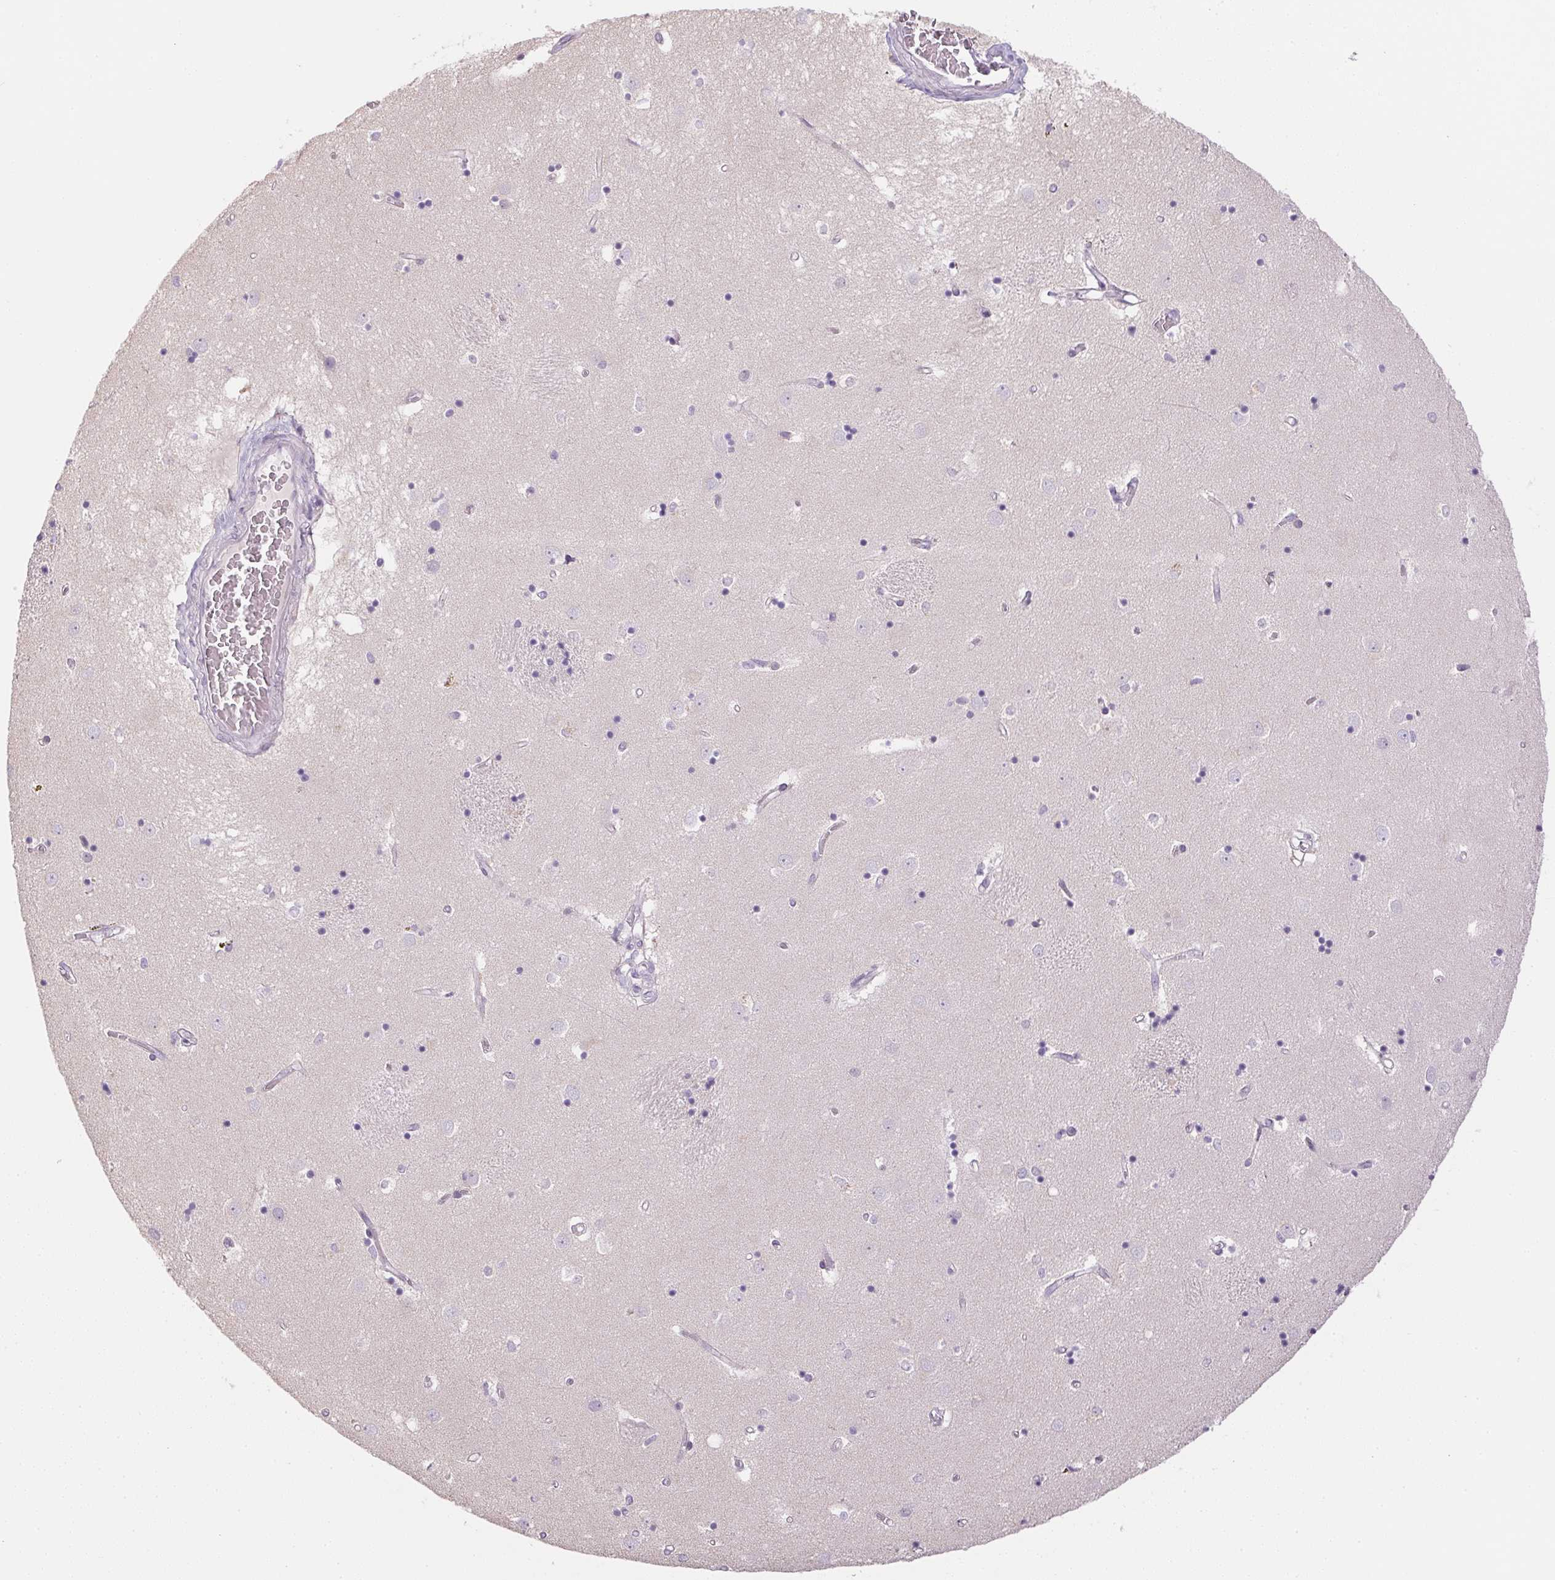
{"staining": {"intensity": "negative", "quantity": "none", "location": "none"}, "tissue": "caudate", "cell_type": "Glial cells", "image_type": "normal", "snomed": [{"axis": "morphology", "description": "Normal tissue, NOS"}, {"axis": "topography", "description": "Lateral ventricle wall"}], "caption": "Glial cells are negative for protein expression in benign human caudate. Nuclei are stained in blue.", "gene": "CTCFL", "patient": {"sex": "male", "age": 54}}